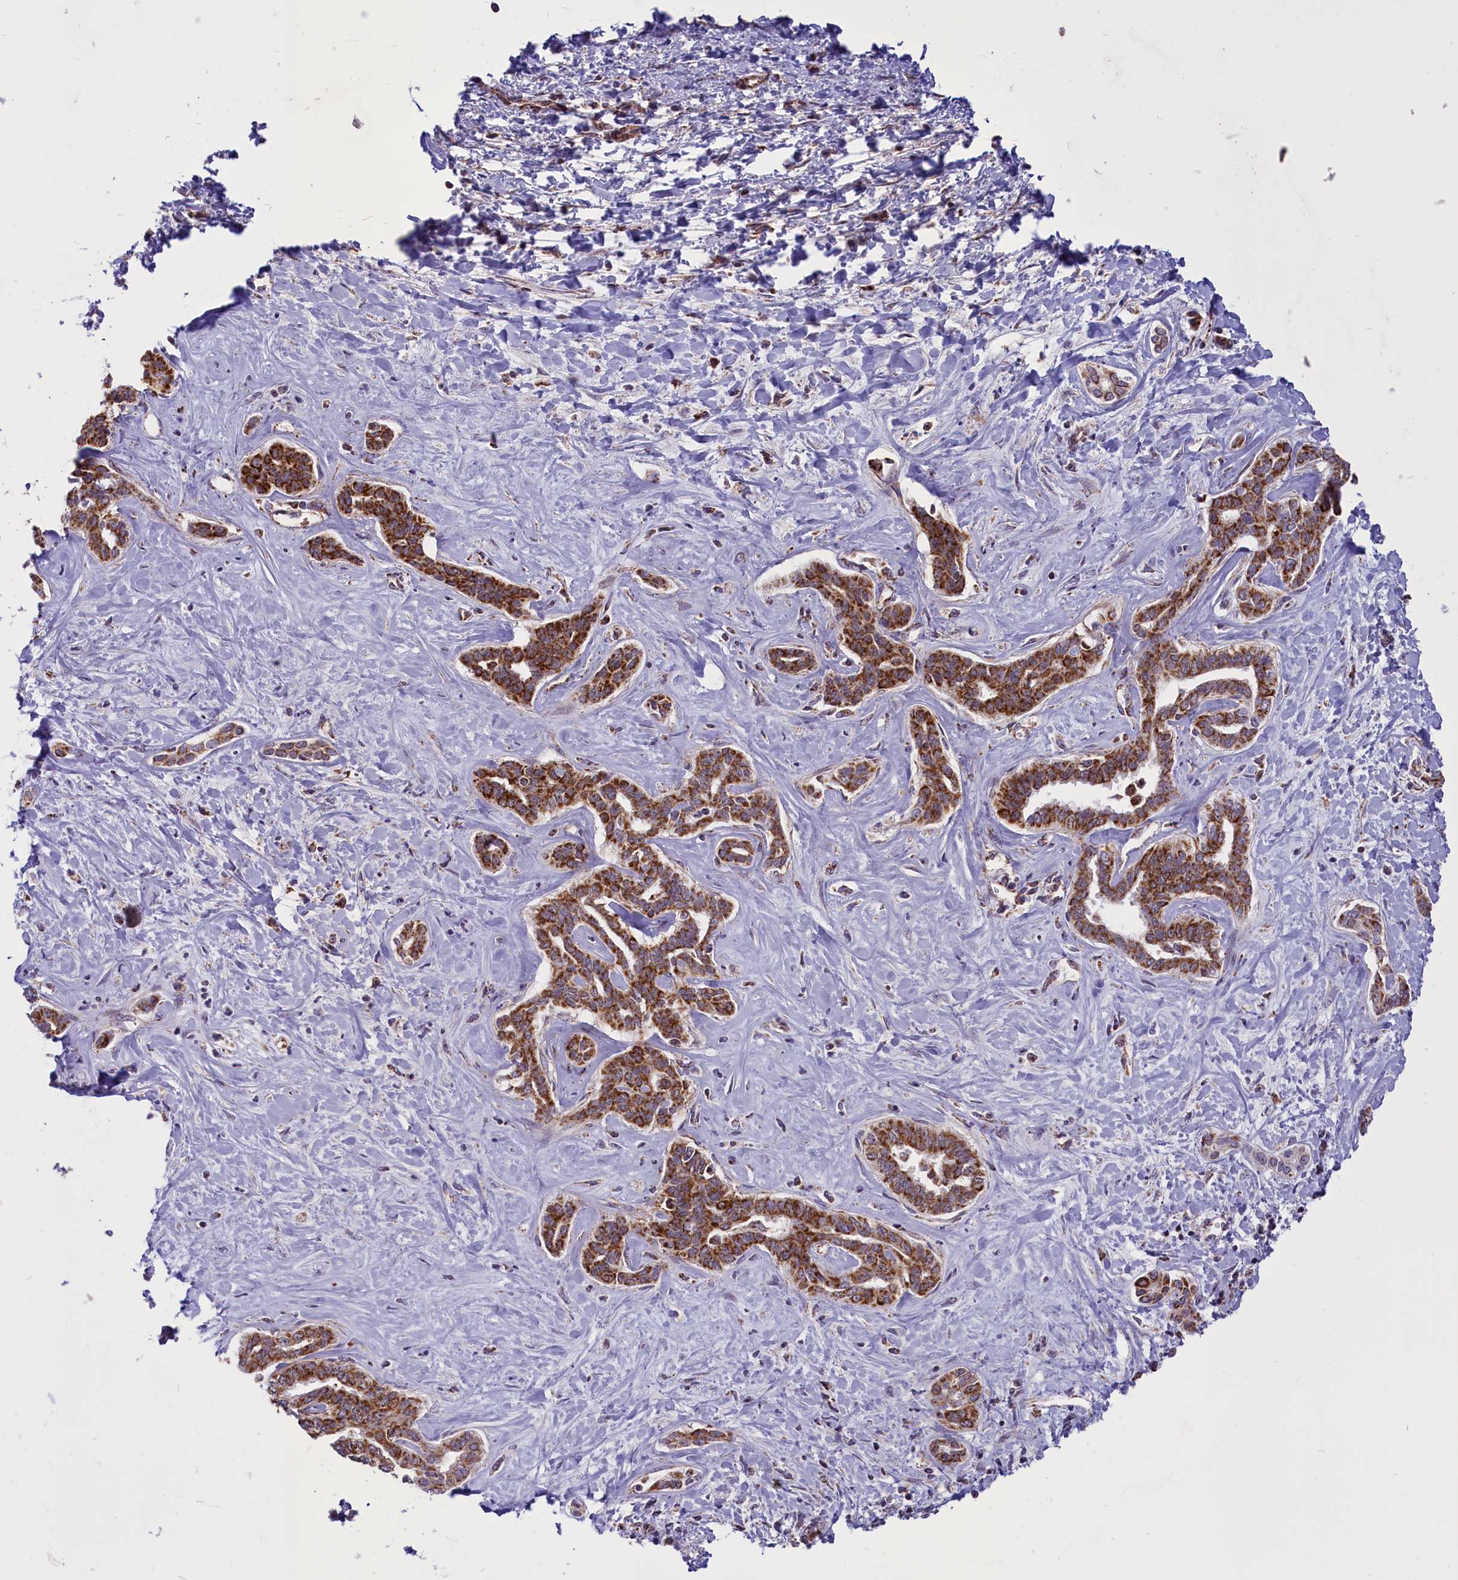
{"staining": {"intensity": "strong", "quantity": "25%-75%", "location": "cytoplasmic/membranous"}, "tissue": "liver cancer", "cell_type": "Tumor cells", "image_type": "cancer", "snomed": [{"axis": "morphology", "description": "Cholangiocarcinoma"}, {"axis": "topography", "description": "Liver"}], "caption": "A high amount of strong cytoplasmic/membranous expression is present in approximately 25%-75% of tumor cells in liver cholangiocarcinoma tissue.", "gene": "NDUFS5", "patient": {"sex": "female", "age": 77}}